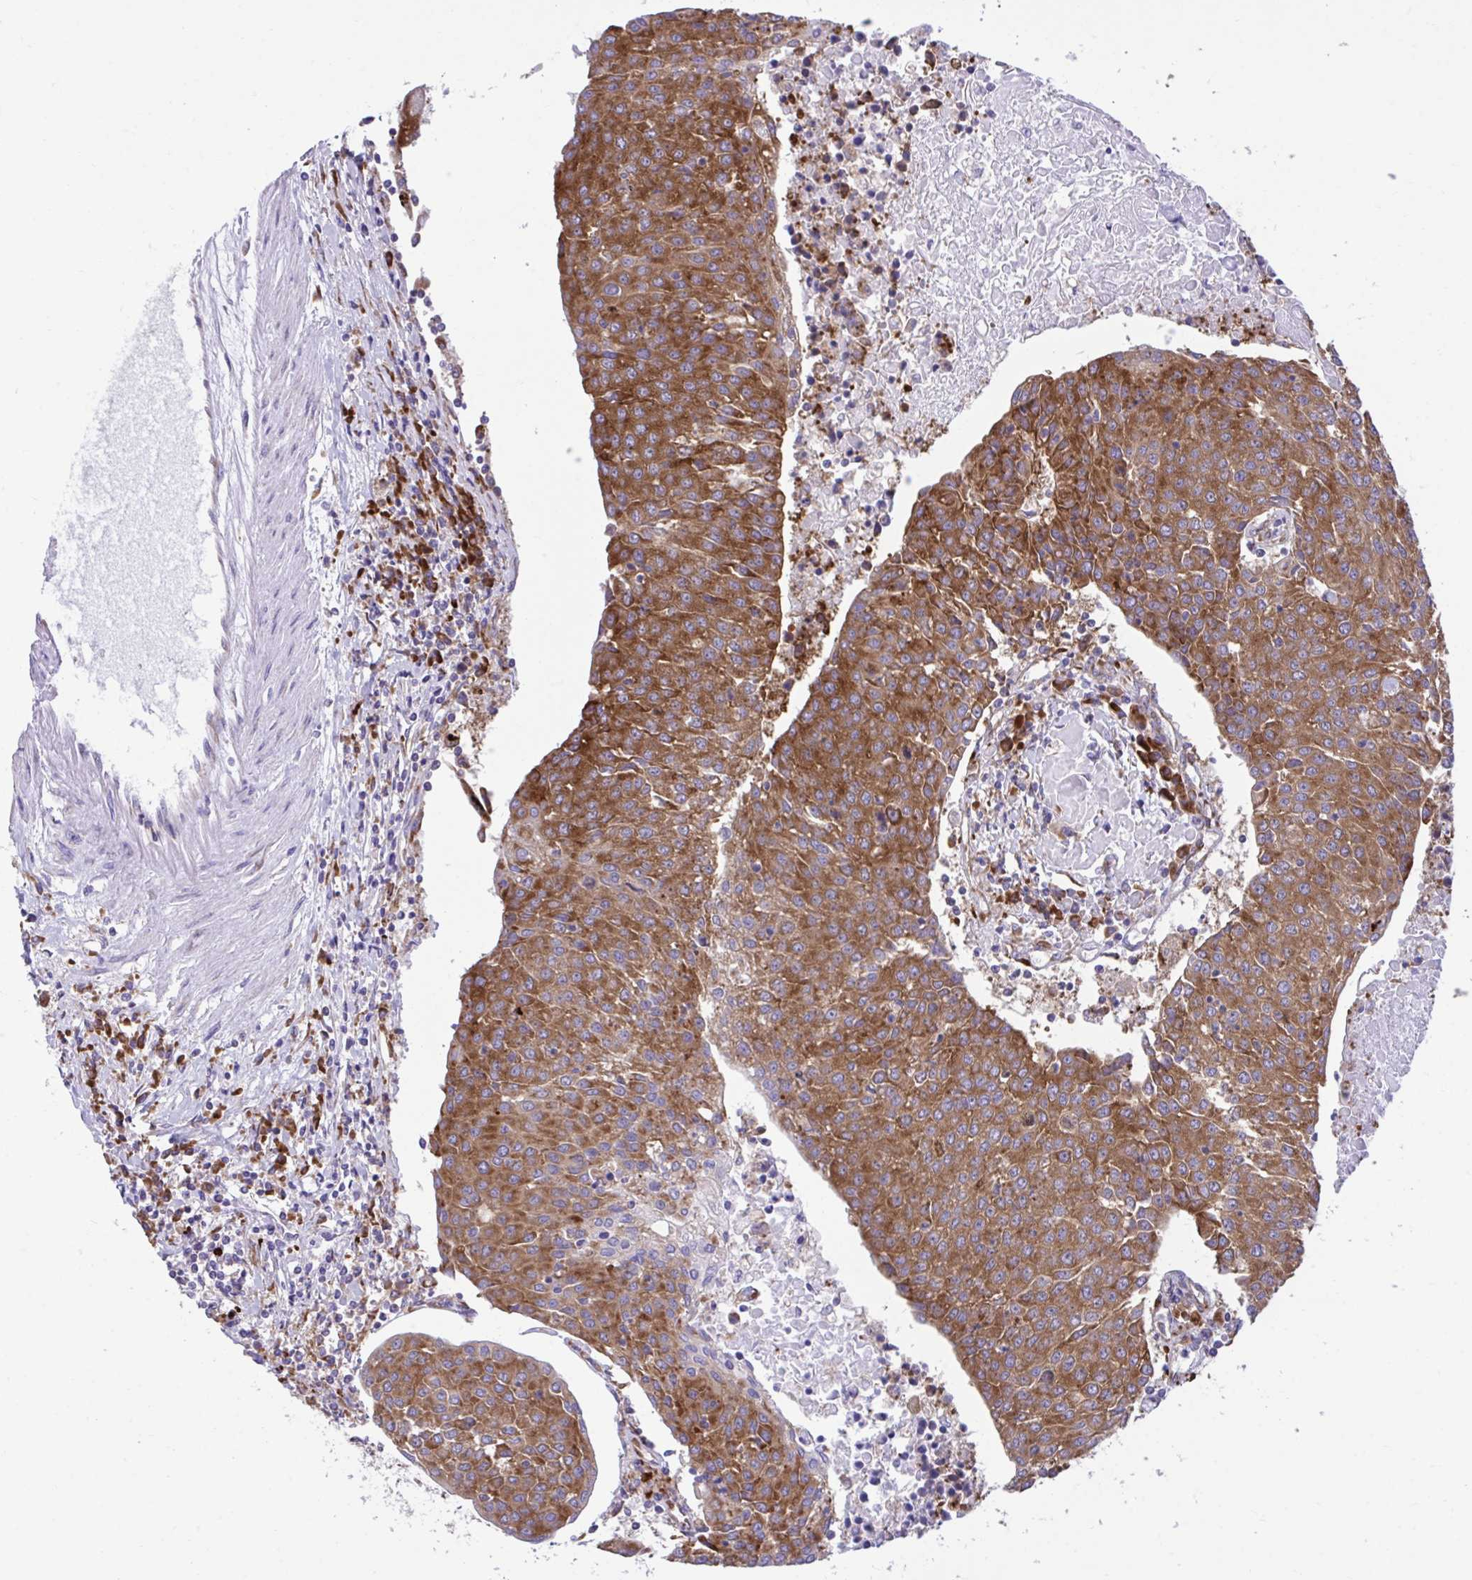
{"staining": {"intensity": "strong", "quantity": ">75%", "location": "cytoplasmic/membranous"}, "tissue": "urothelial cancer", "cell_type": "Tumor cells", "image_type": "cancer", "snomed": [{"axis": "morphology", "description": "Urothelial carcinoma, High grade"}, {"axis": "topography", "description": "Urinary bladder"}], "caption": "A high amount of strong cytoplasmic/membranous expression is appreciated in approximately >75% of tumor cells in high-grade urothelial carcinoma tissue. Using DAB (brown) and hematoxylin (blue) stains, captured at high magnification using brightfield microscopy.", "gene": "RPS15", "patient": {"sex": "female", "age": 85}}